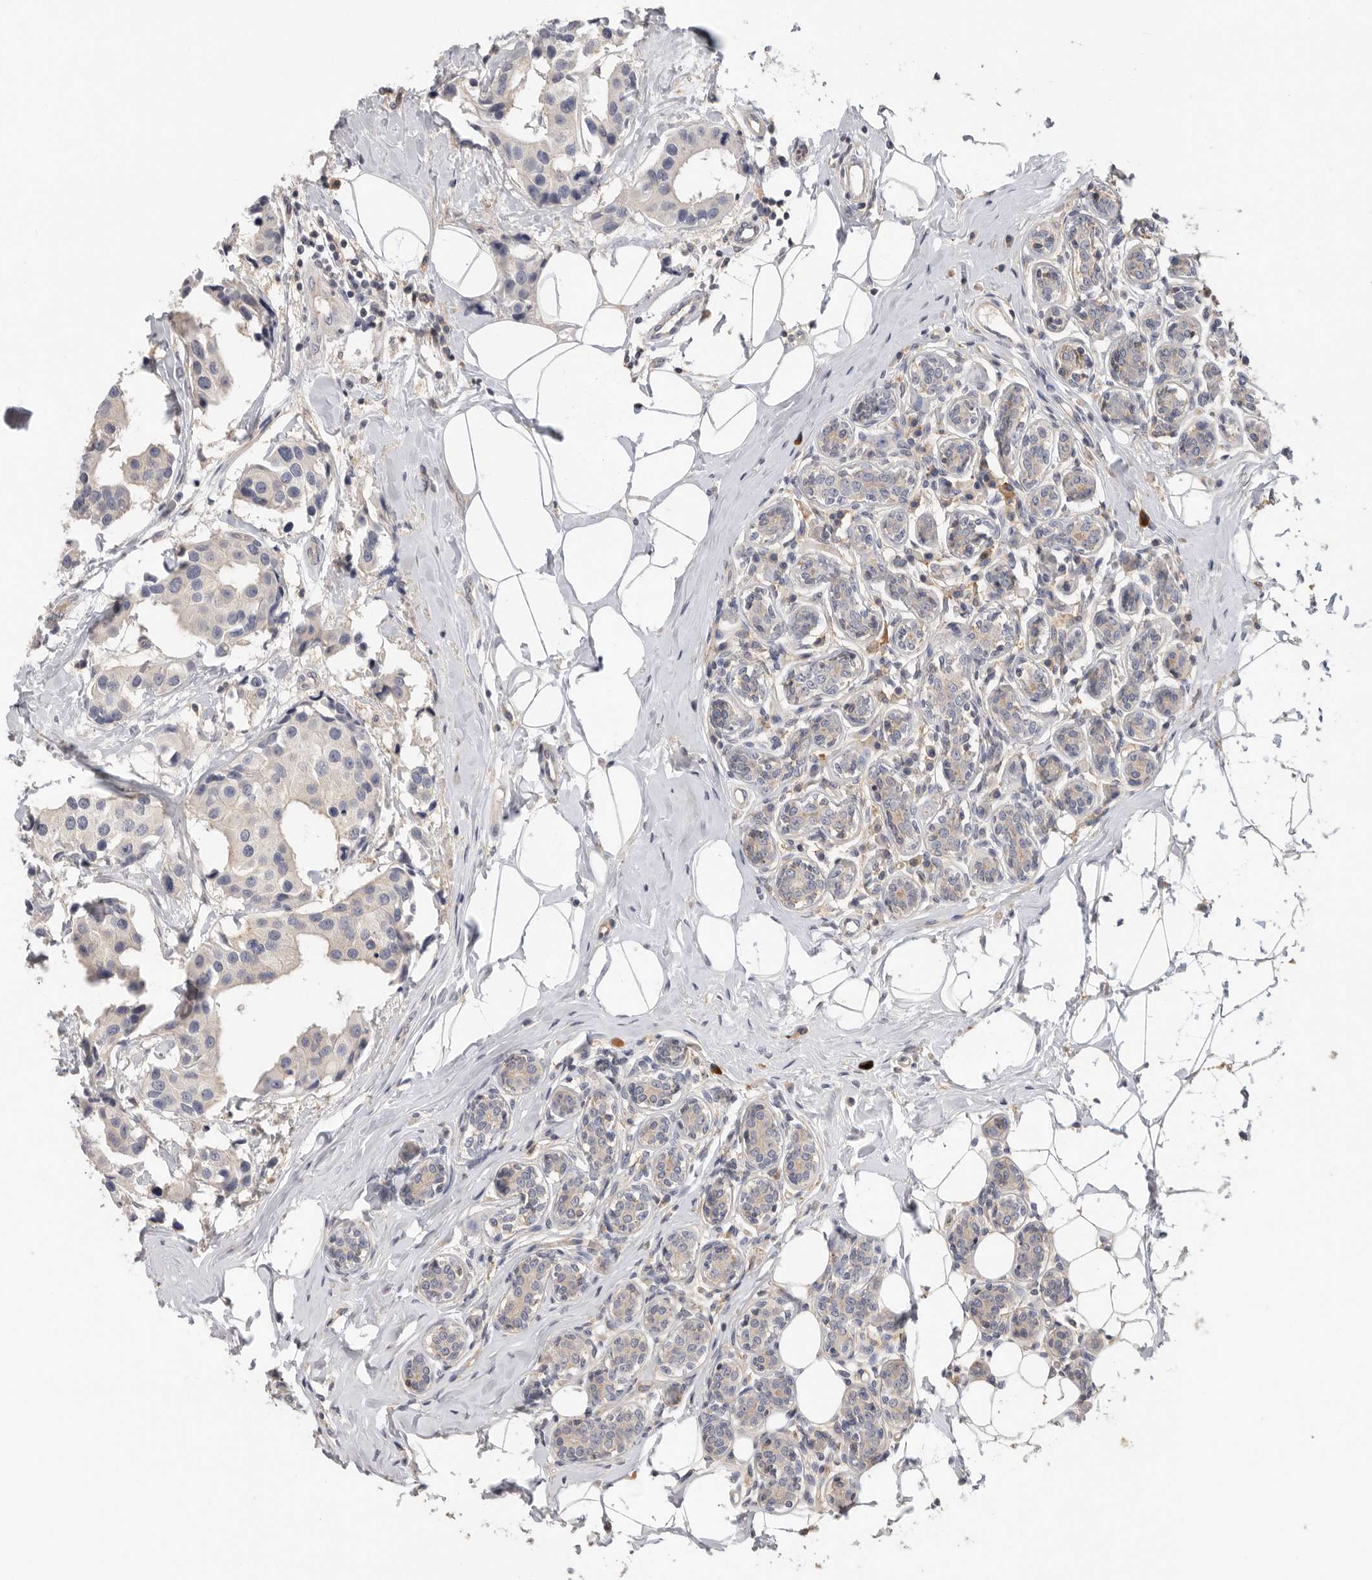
{"staining": {"intensity": "negative", "quantity": "none", "location": "none"}, "tissue": "breast cancer", "cell_type": "Tumor cells", "image_type": "cancer", "snomed": [{"axis": "morphology", "description": "Normal tissue, NOS"}, {"axis": "morphology", "description": "Duct carcinoma"}, {"axis": "topography", "description": "Breast"}], "caption": "This image is of breast cancer stained with IHC to label a protein in brown with the nuclei are counter-stained blue. There is no expression in tumor cells.", "gene": "WDTC1", "patient": {"sex": "female", "age": 39}}